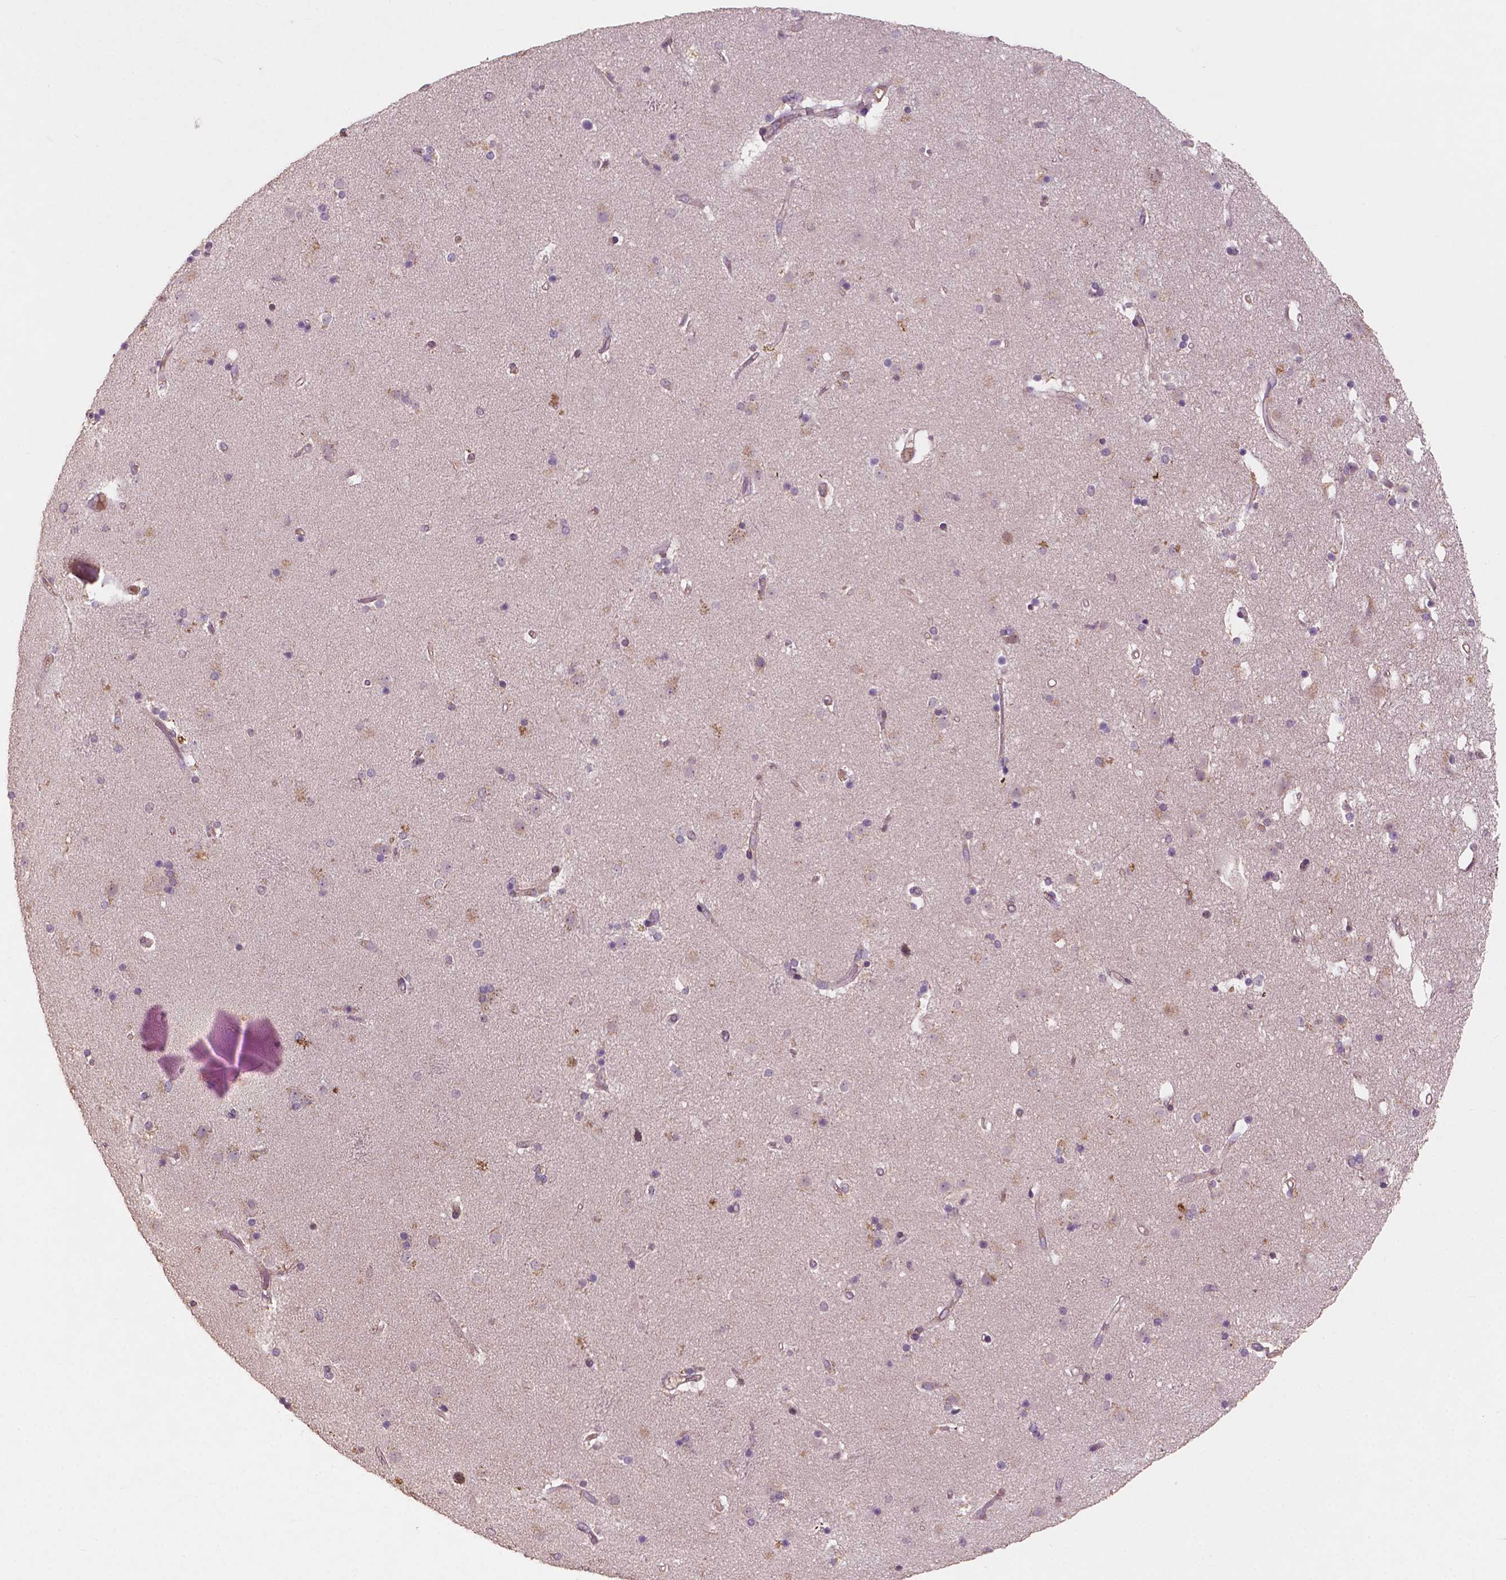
{"staining": {"intensity": "weak", "quantity": "<25%", "location": "cytoplasmic/membranous"}, "tissue": "caudate", "cell_type": "Glial cells", "image_type": "normal", "snomed": [{"axis": "morphology", "description": "Normal tissue, NOS"}, {"axis": "topography", "description": "Lateral ventricle wall"}], "caption": "Photomicrograph shows no protein expression in glial cells of normal caudate.", "gene": "CHPT1", "patient": {"sex": "female", "age": 71}}